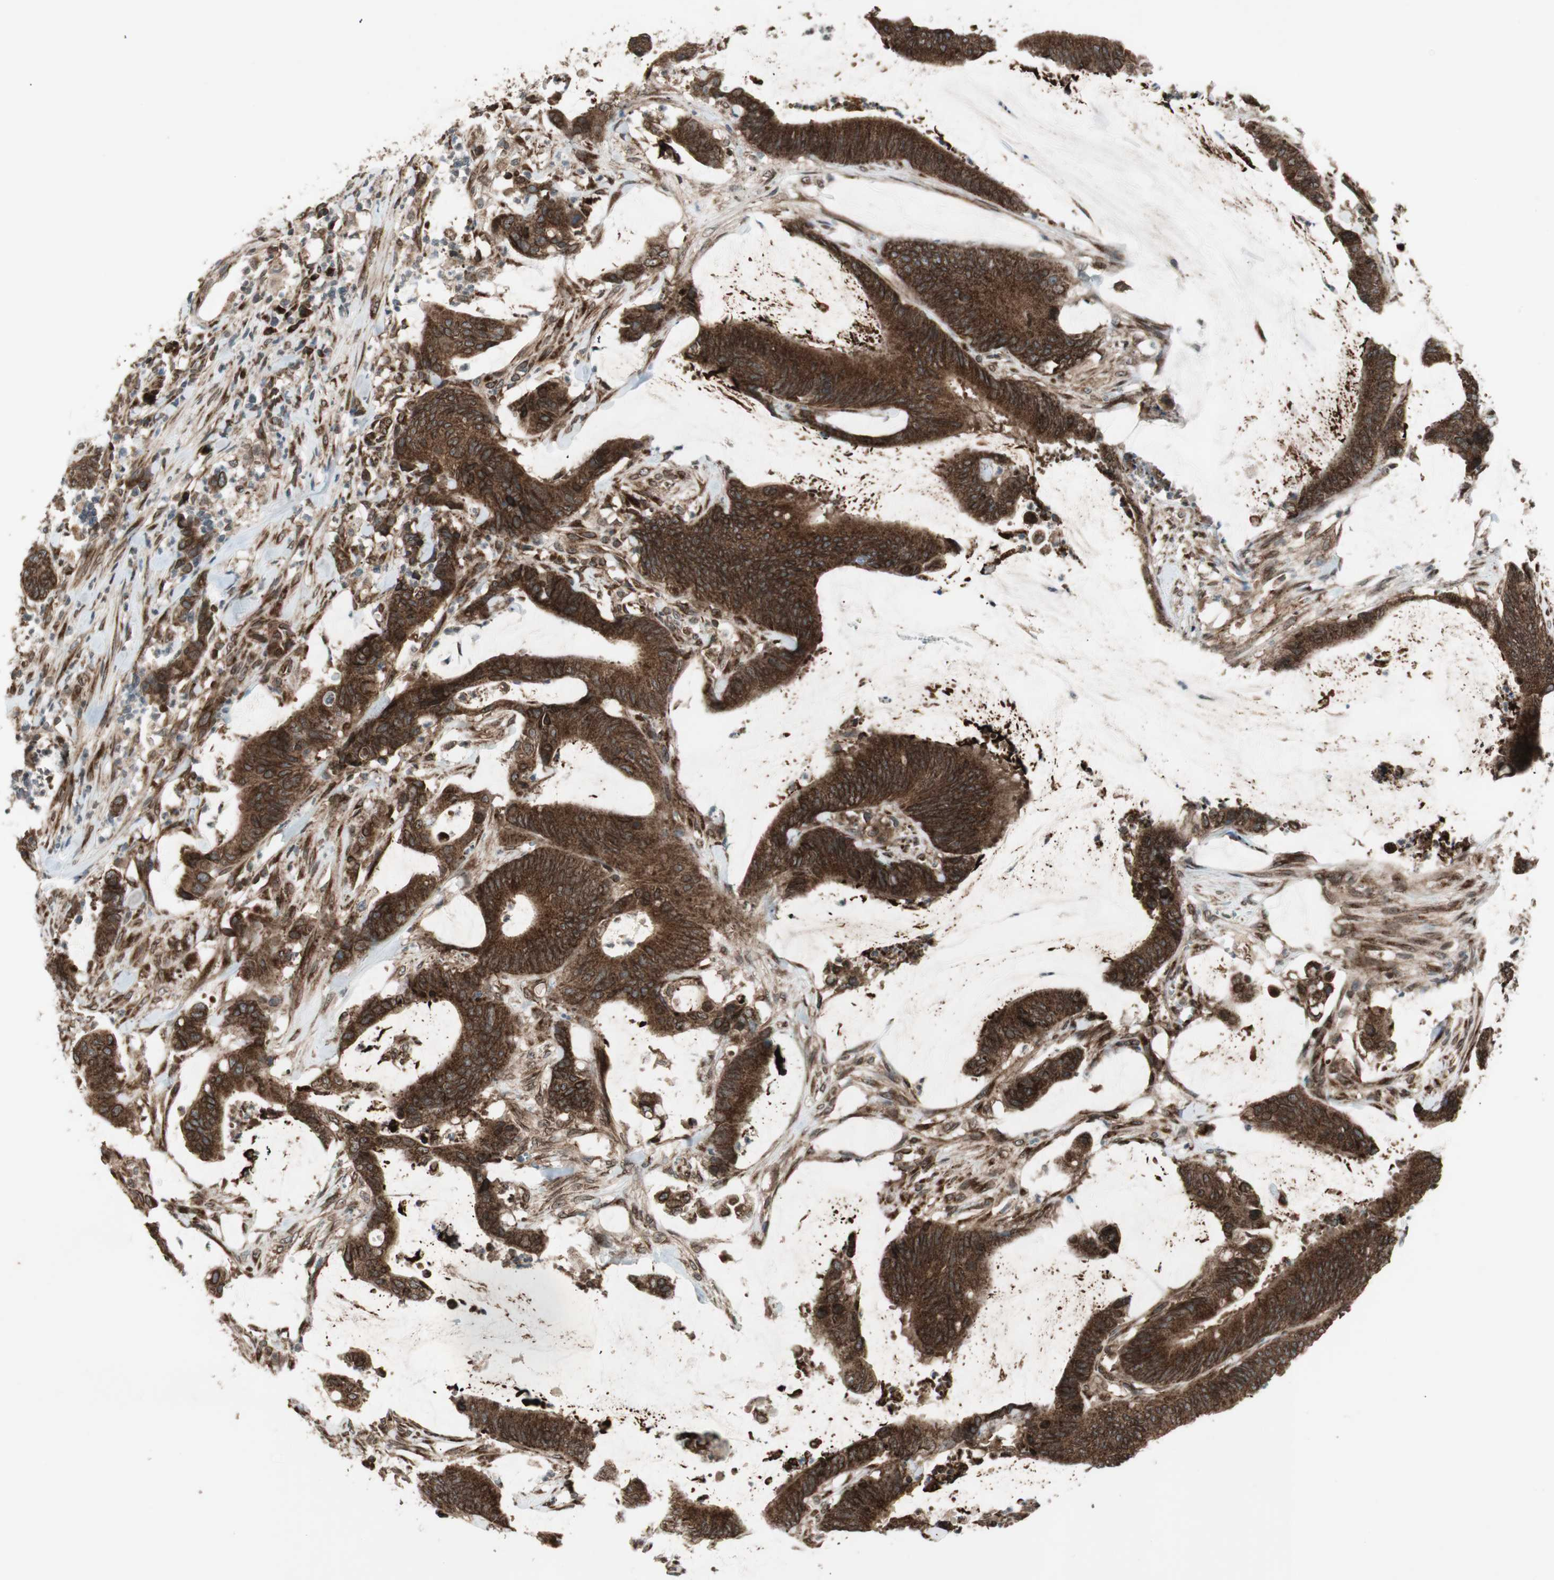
{"staining": {"intensity": "strong", "quantity": ">75%", "location": "cytoplasmic/membranous,nuclear"}, "tissue": "colorectal cancer", "cell_type": "Tumor cells", "image_type": "cancer", "snomed": [{"axis": "morphology", "description": "Adenocarcinoma, NOS"}, {"axis": "topography", "description": "Rectum"}], "caption": "Human colorectal adenocarcinoma stained for a protein (brown) shows strong cytoplasmic/membranous and nuclear positive positivity in about >75% of tumor cells.", "gene": "NUP62", "patient": {"sex": "female", "age": 66}}